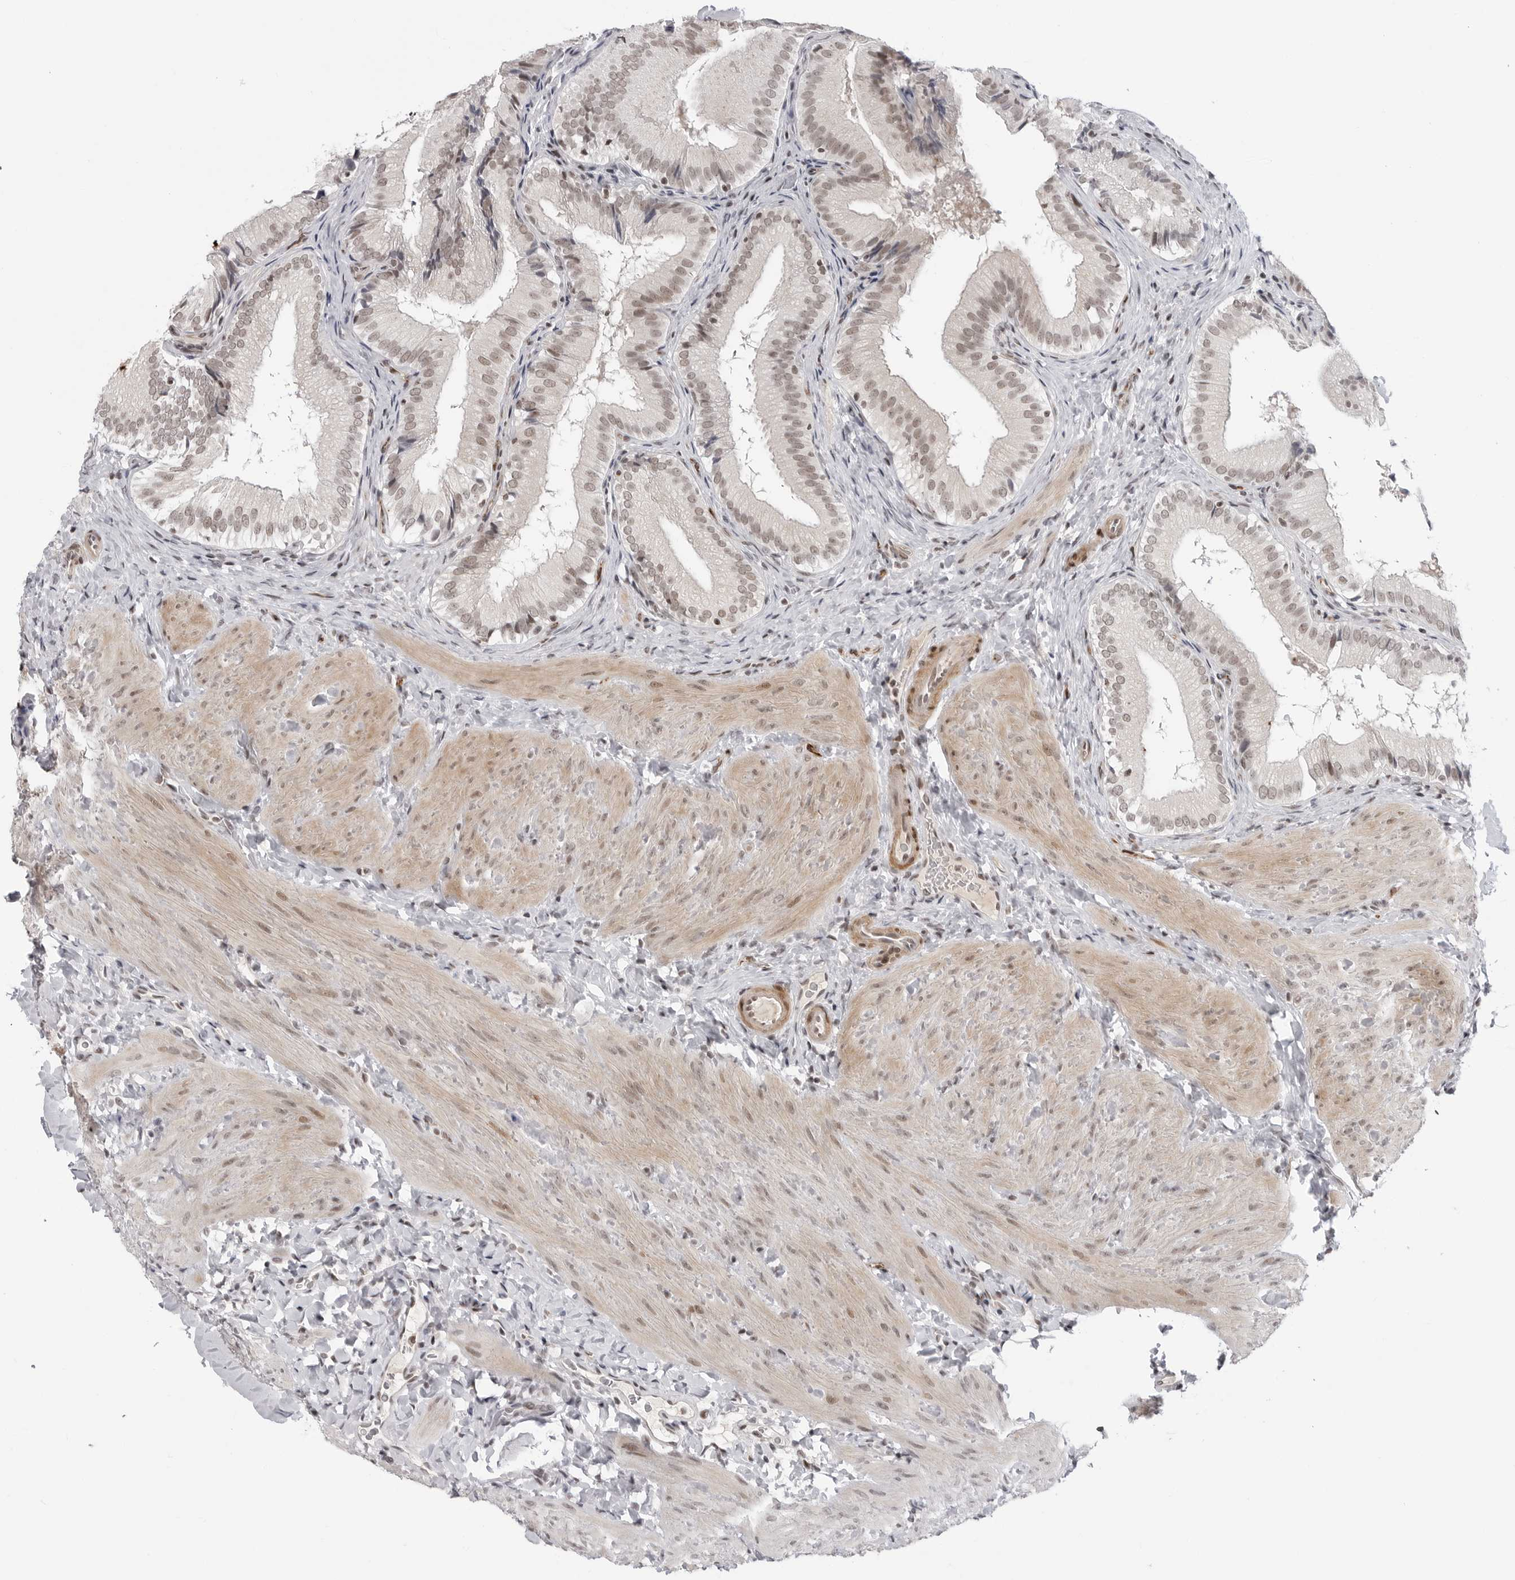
{"staining": {"intensity": "weak", "quantity": ">75%", "location": "nuclear"}, "tissue": "gallbladder", "cell_type": "Glandular cells", "image_type": "normal", "snomed": [{"axis": "morphology", "description": "Normal tissue, NOS"}, {"axis": "topography", "description": "Gallbladder"}], "caption": "This photomicrograph shows immunohistochemistry (IHC) staining of normal human gallbladder, with low weak nuclear staining in approximately >75% of glandular cells.", "gene": "TRIM66", "patient": {"sex": "female", "age": 30}}